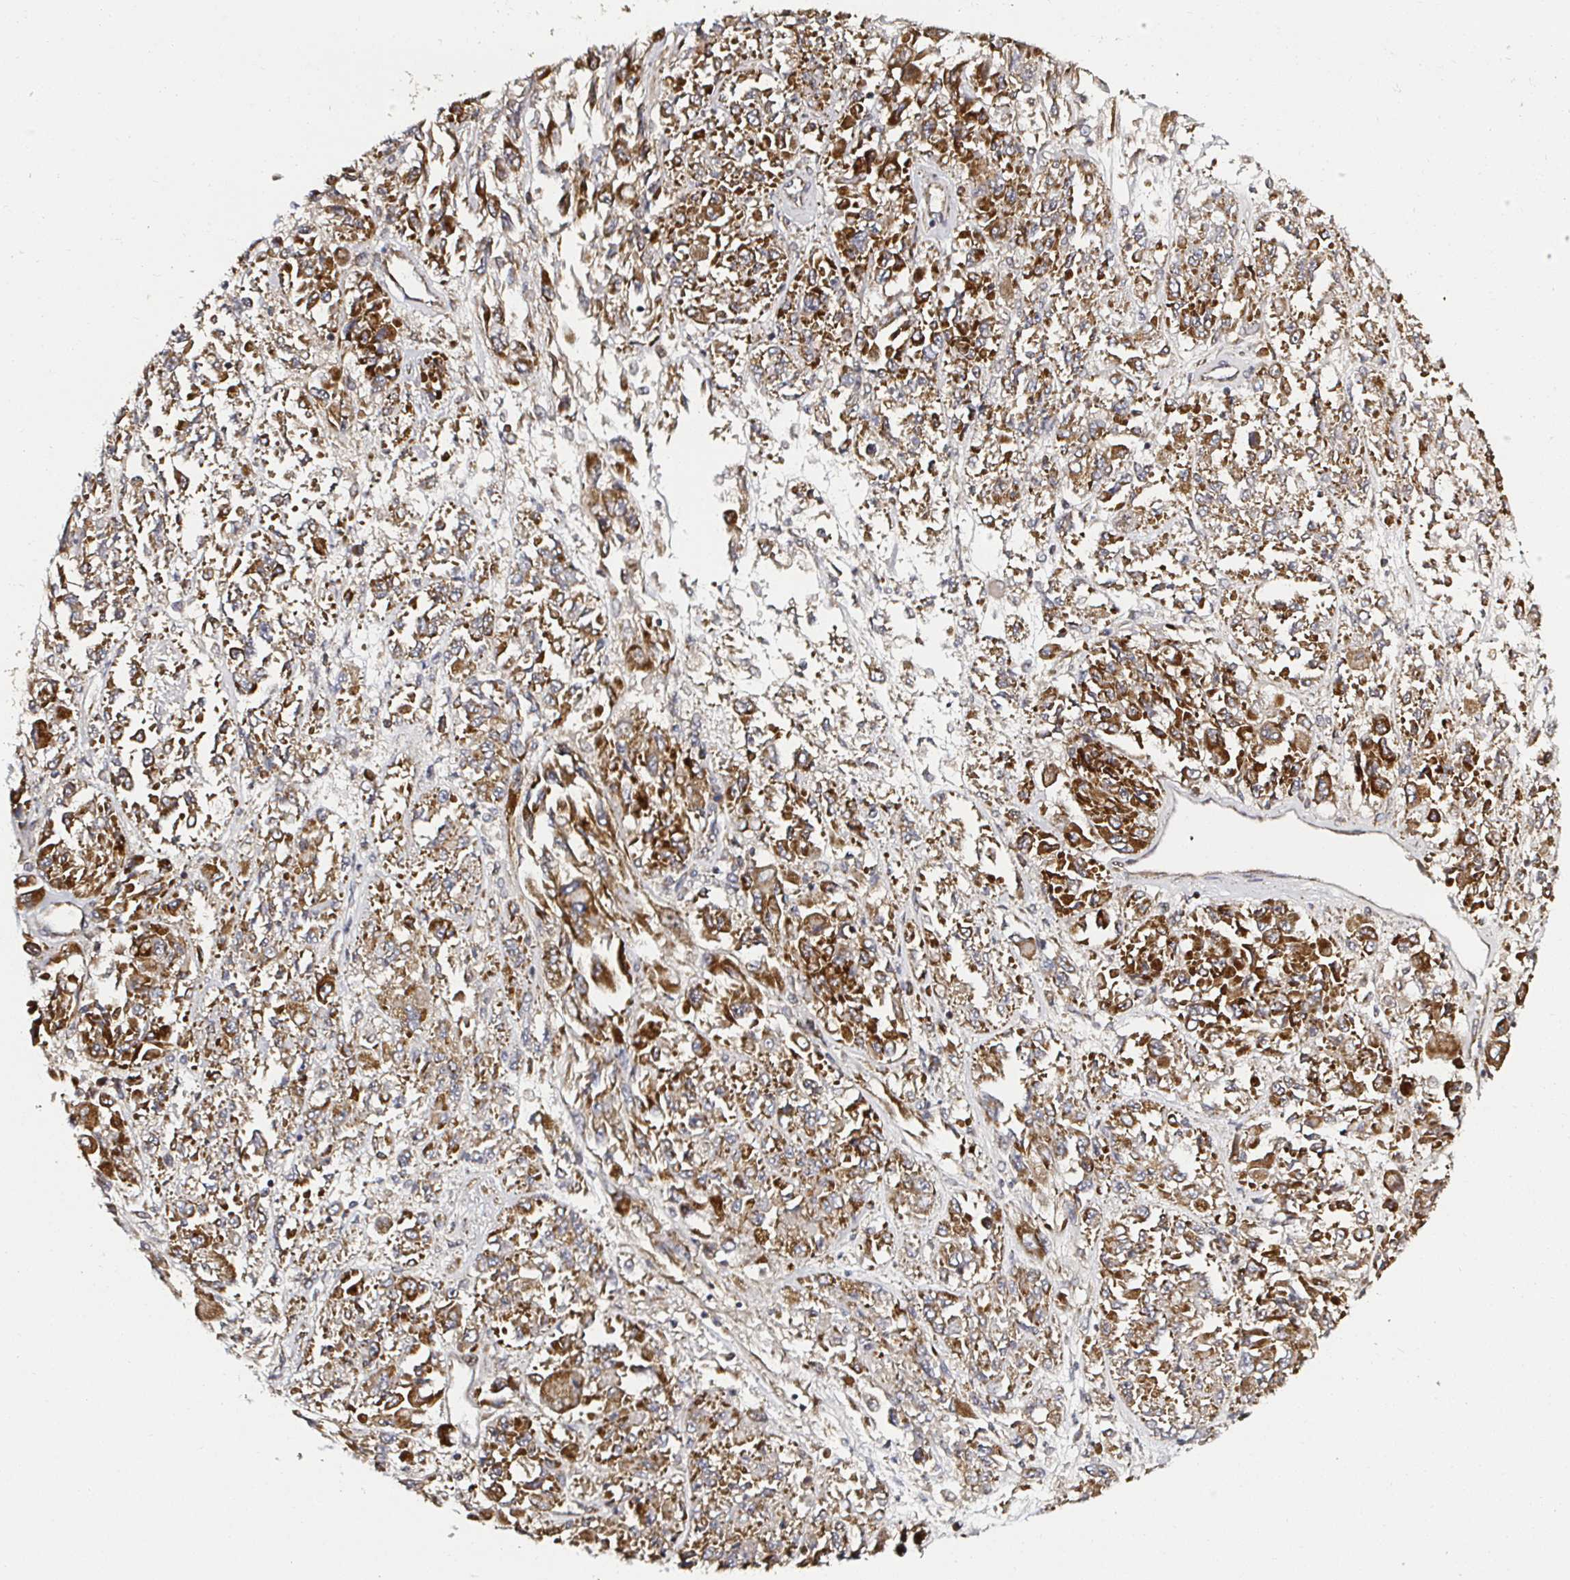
{"staining": {"intensity": "strong", "quantity": ">75%", "location": "cytoplasmic/membranous"}, "tissue": "melanoma", "cell_type": "Tumor cells", "image_type": "cancer", "snomed": [{"axis": "morphology", "description": "Malignant melanoma, NOS"}, {"axis": "topography", "description": "Skin"}], "caption": "A brown stain labels strong cytoplasmic/membranous expression of a protein in malignant melanoma tumor cells.", "gene": "ATAD3B", "patient": {"sex": "female", "age": 91}}